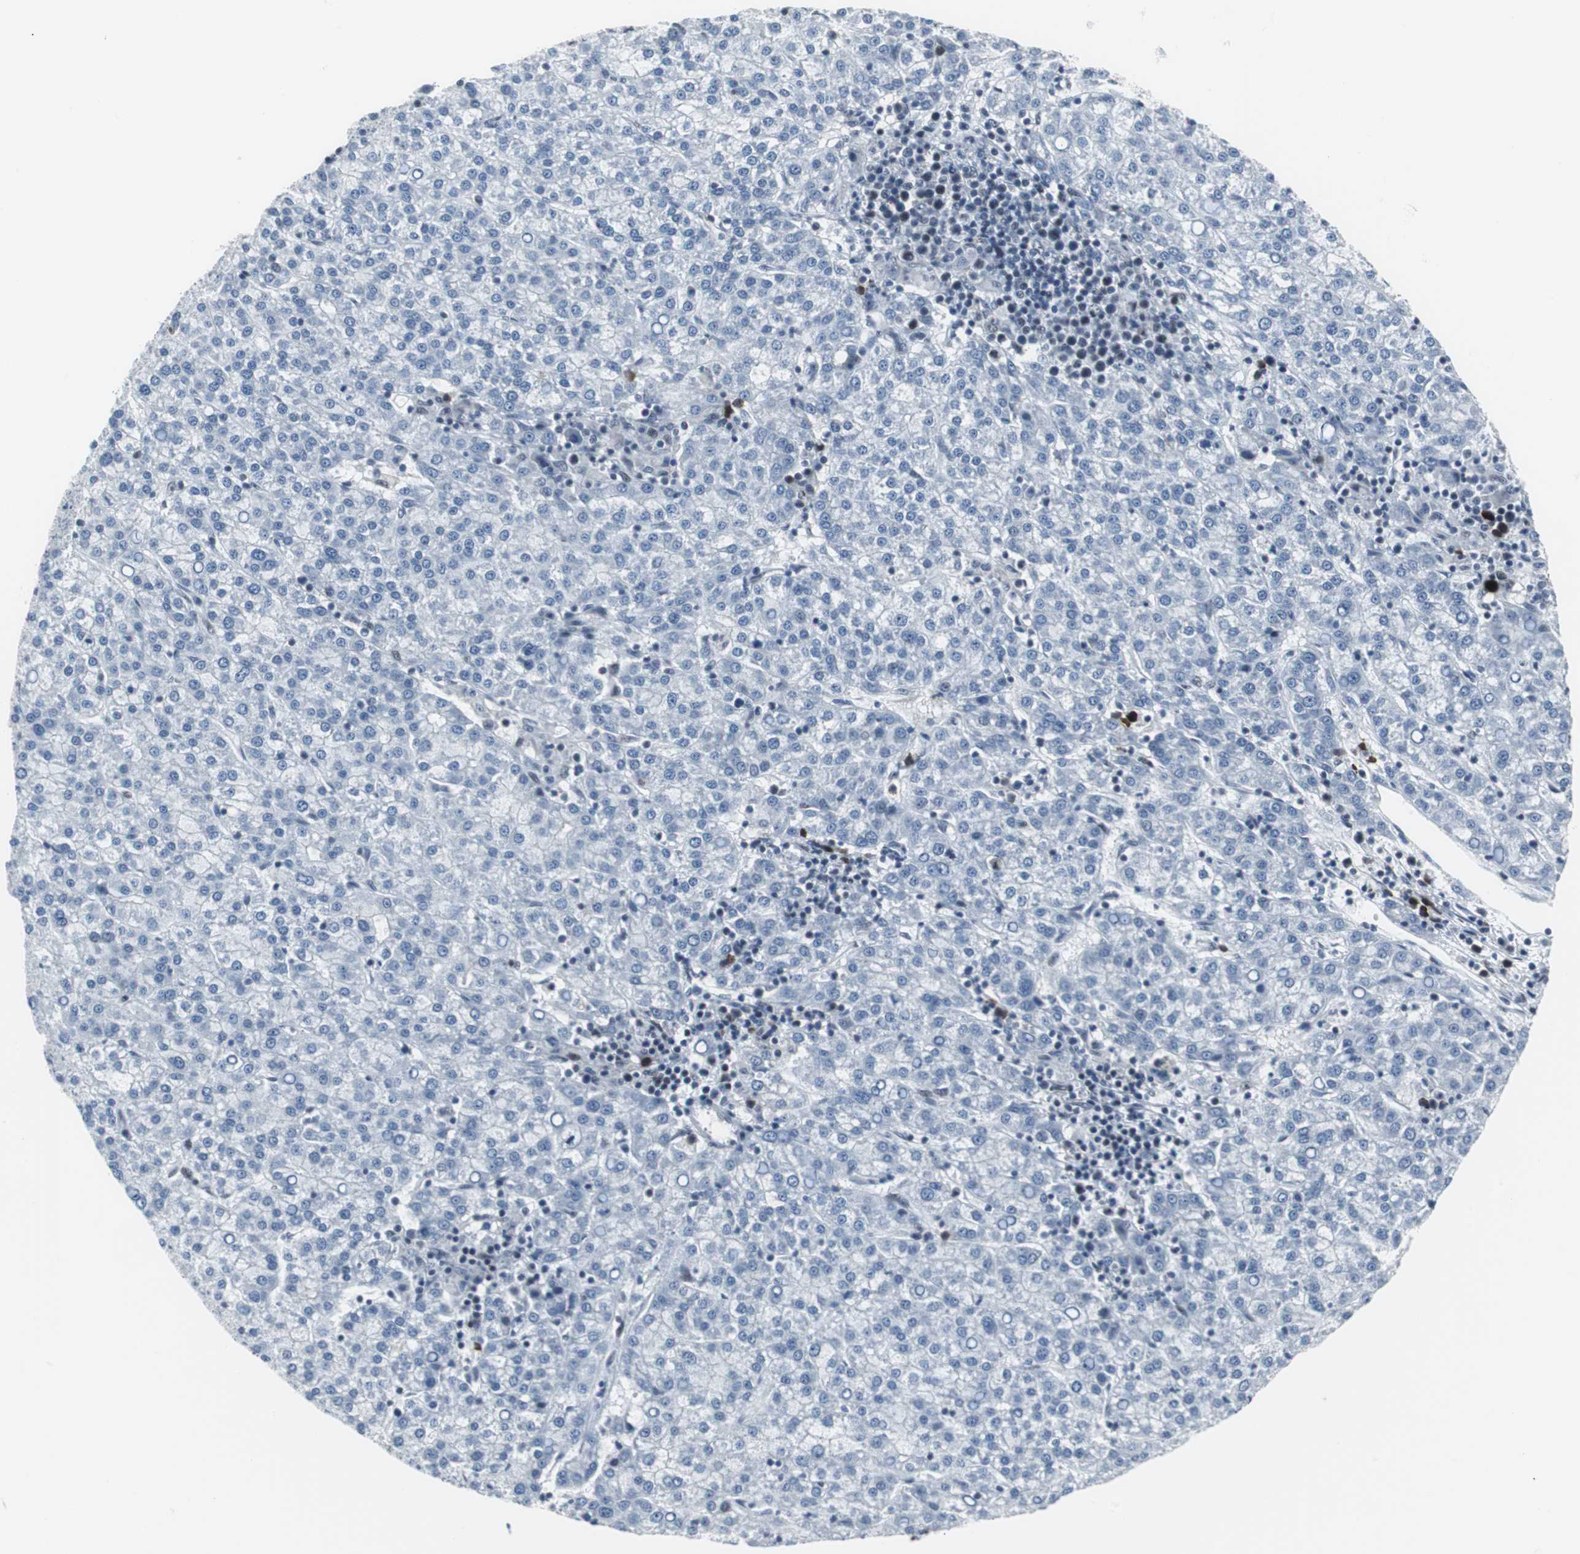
{"staining": {"intensity": "negative", "quantity": "none", "location": "none"}, "tissue": "liver cancer", "cell_type": "Tumor cells", "image_type": "cancer", "snomed": [{"axis": "morphology", "description": "Carcinoma, Hepatocellular, NOS"}, {"axis": "topography", "description": "Liver"}], "caption": "Hepatocellular carcinoma (liver) stained for a protein using immunohistochemistry reveals no staining tumor cells.", "gene": "DOK1", "patient": {"sex": "female", "age": 58}}